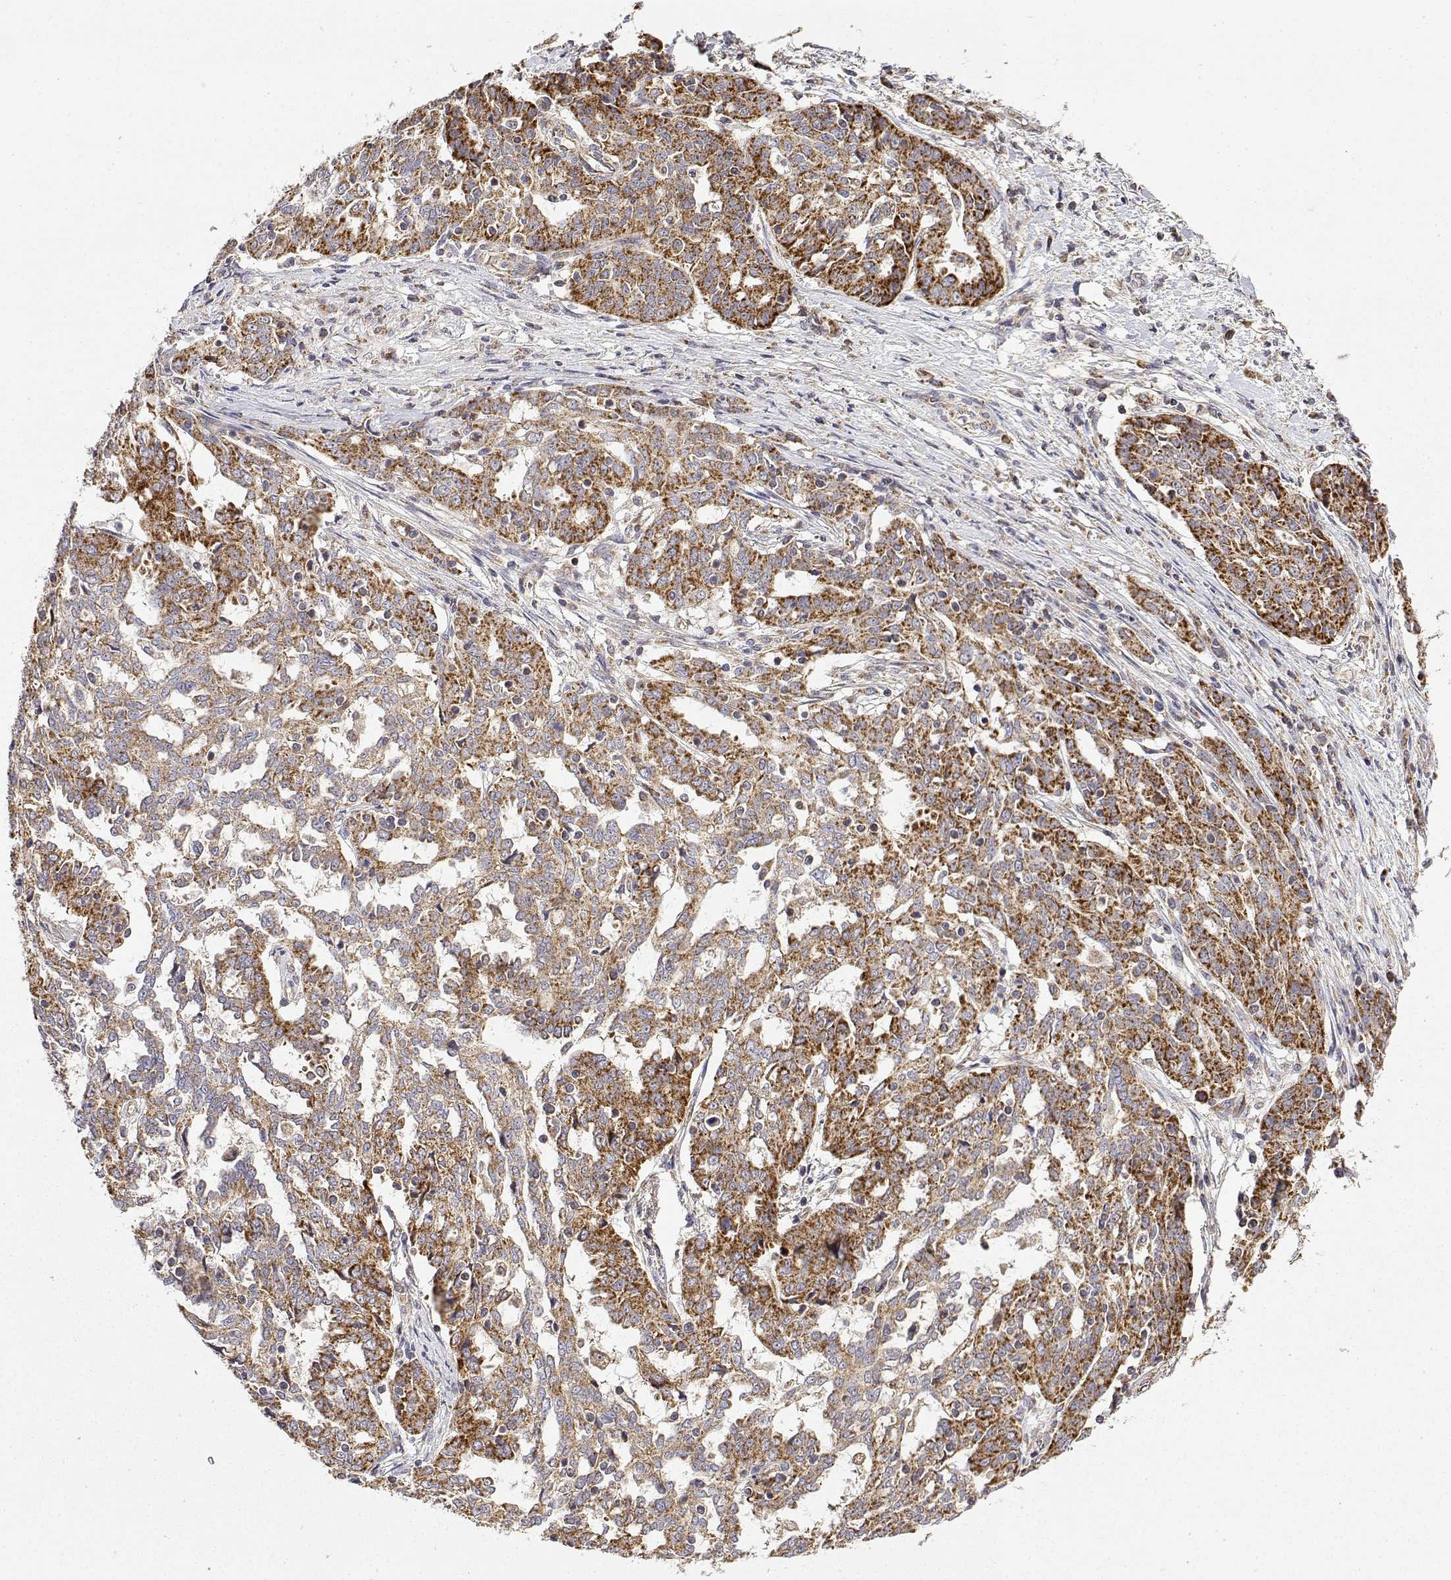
{"staining": {"intensity": "moderate", "quantity": ">75%", "location": "cytoplasmic/membranous"}, "tissue": "ovarian cancer", "cell_type": "Tumor cells", "image_type": "cancer", "snomed": [{"axis": "morphology", "description": "Cystadenocarcinoma, serous, NOS"}, {"axis": "topography", "description": "Ovary"}], "caption": "IHC staining of ovarian serous cystadenocarcinoma, which displays medium levels of moderate cytoplasmic/membranous expression in approximately >75% of tumor cells indicating moderate cytoplasmic/membranous protein expression. The staining was performed using DAB (brown) for protein detection and nuclei were counterstained in hematoxylin (blue).", "gene": "GADD45GIP1", "patient": {"sex": "female", "age": 67}}